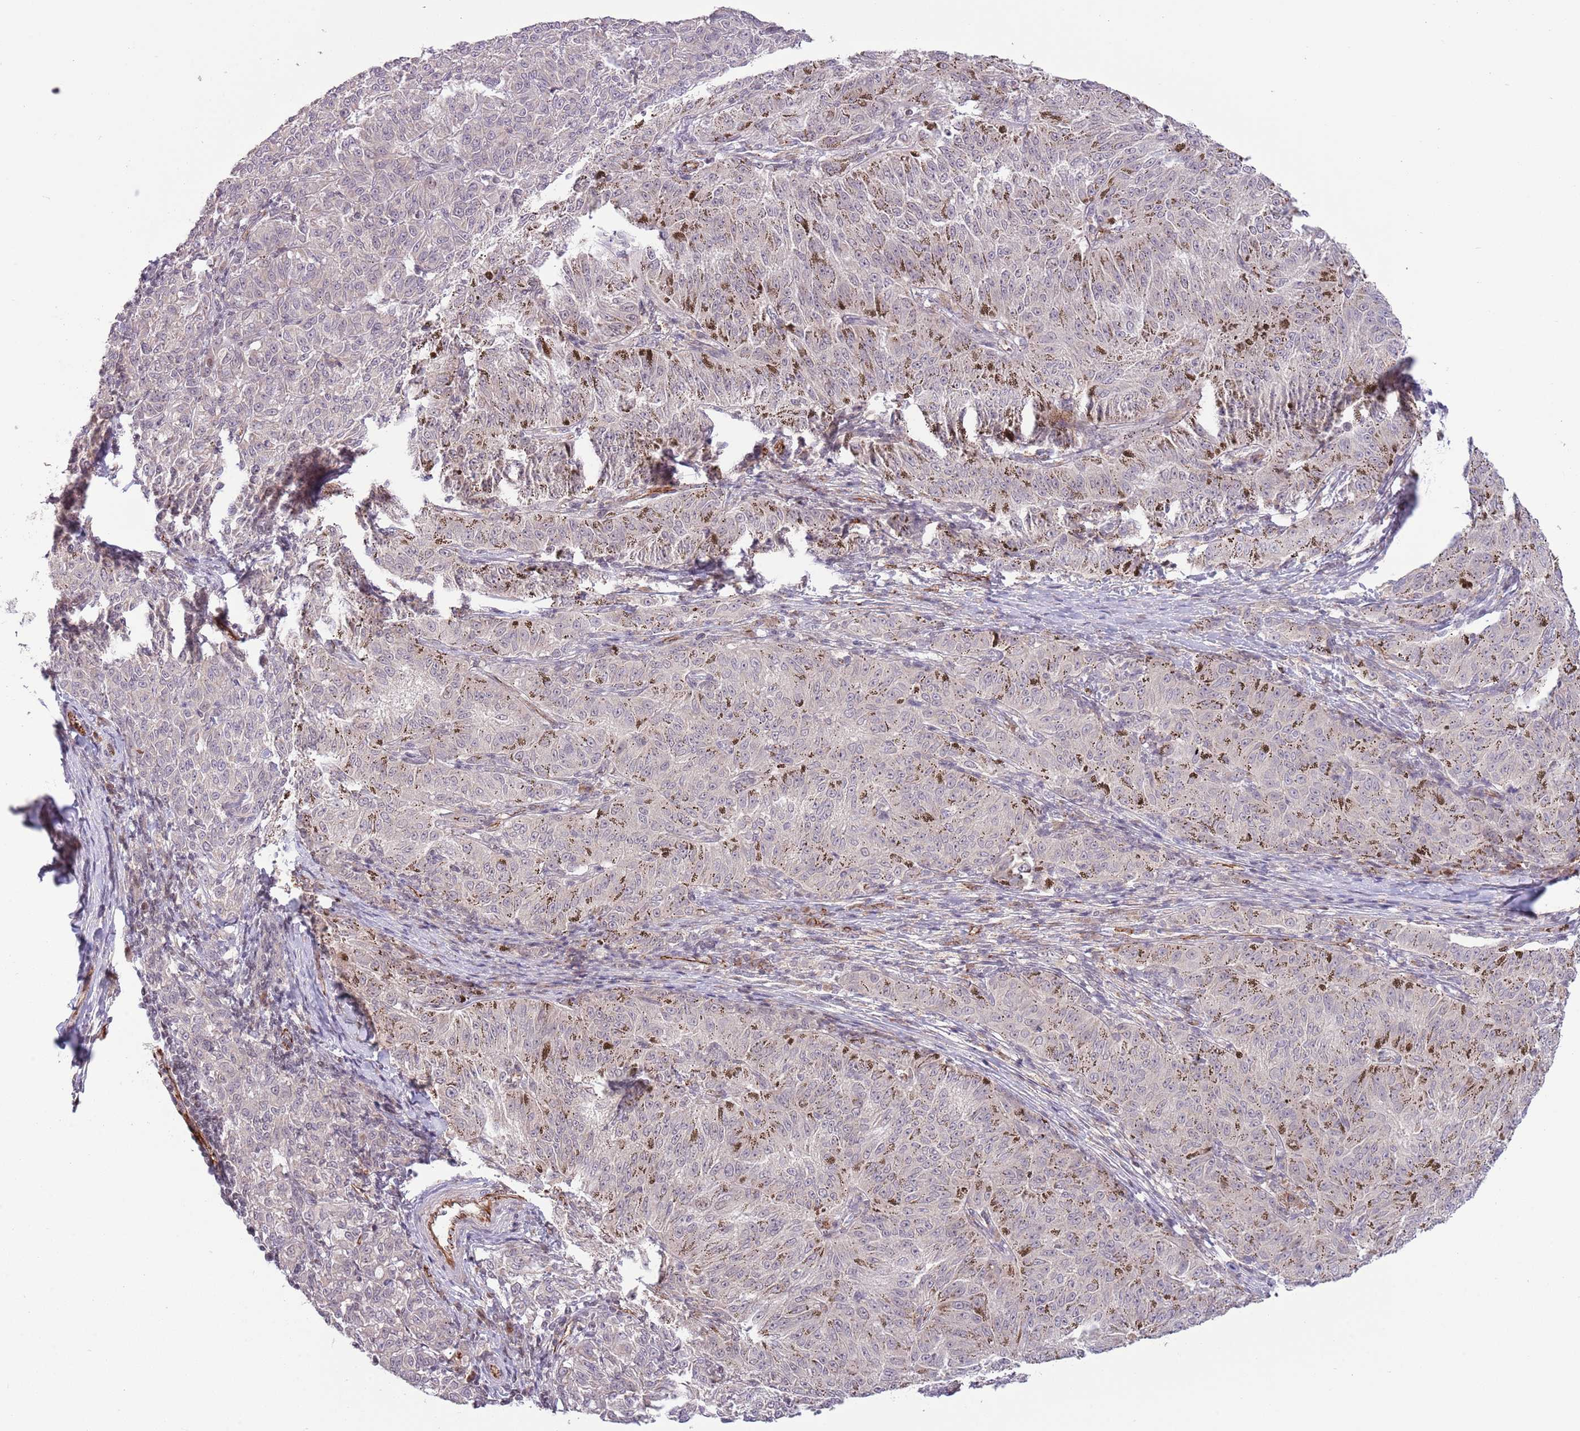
{"staining": {"intensity": "negative", "quantity": "none", "location": "none"}, "tissue": "melanoma", "cell_type": "Tumor cells", "image_type": "cancer", "snomed": [{"axis": "morphology", "description": "Malignant melanoma, NOS"}, {"axis": "topography", "description": "Skin"}], "caption": "Malignant melanoma was stained to show a protein in brown. There is no significant staining in tumor cells.", "gene": "DPP10", "patient": {"sex": "female", "age": 72}}